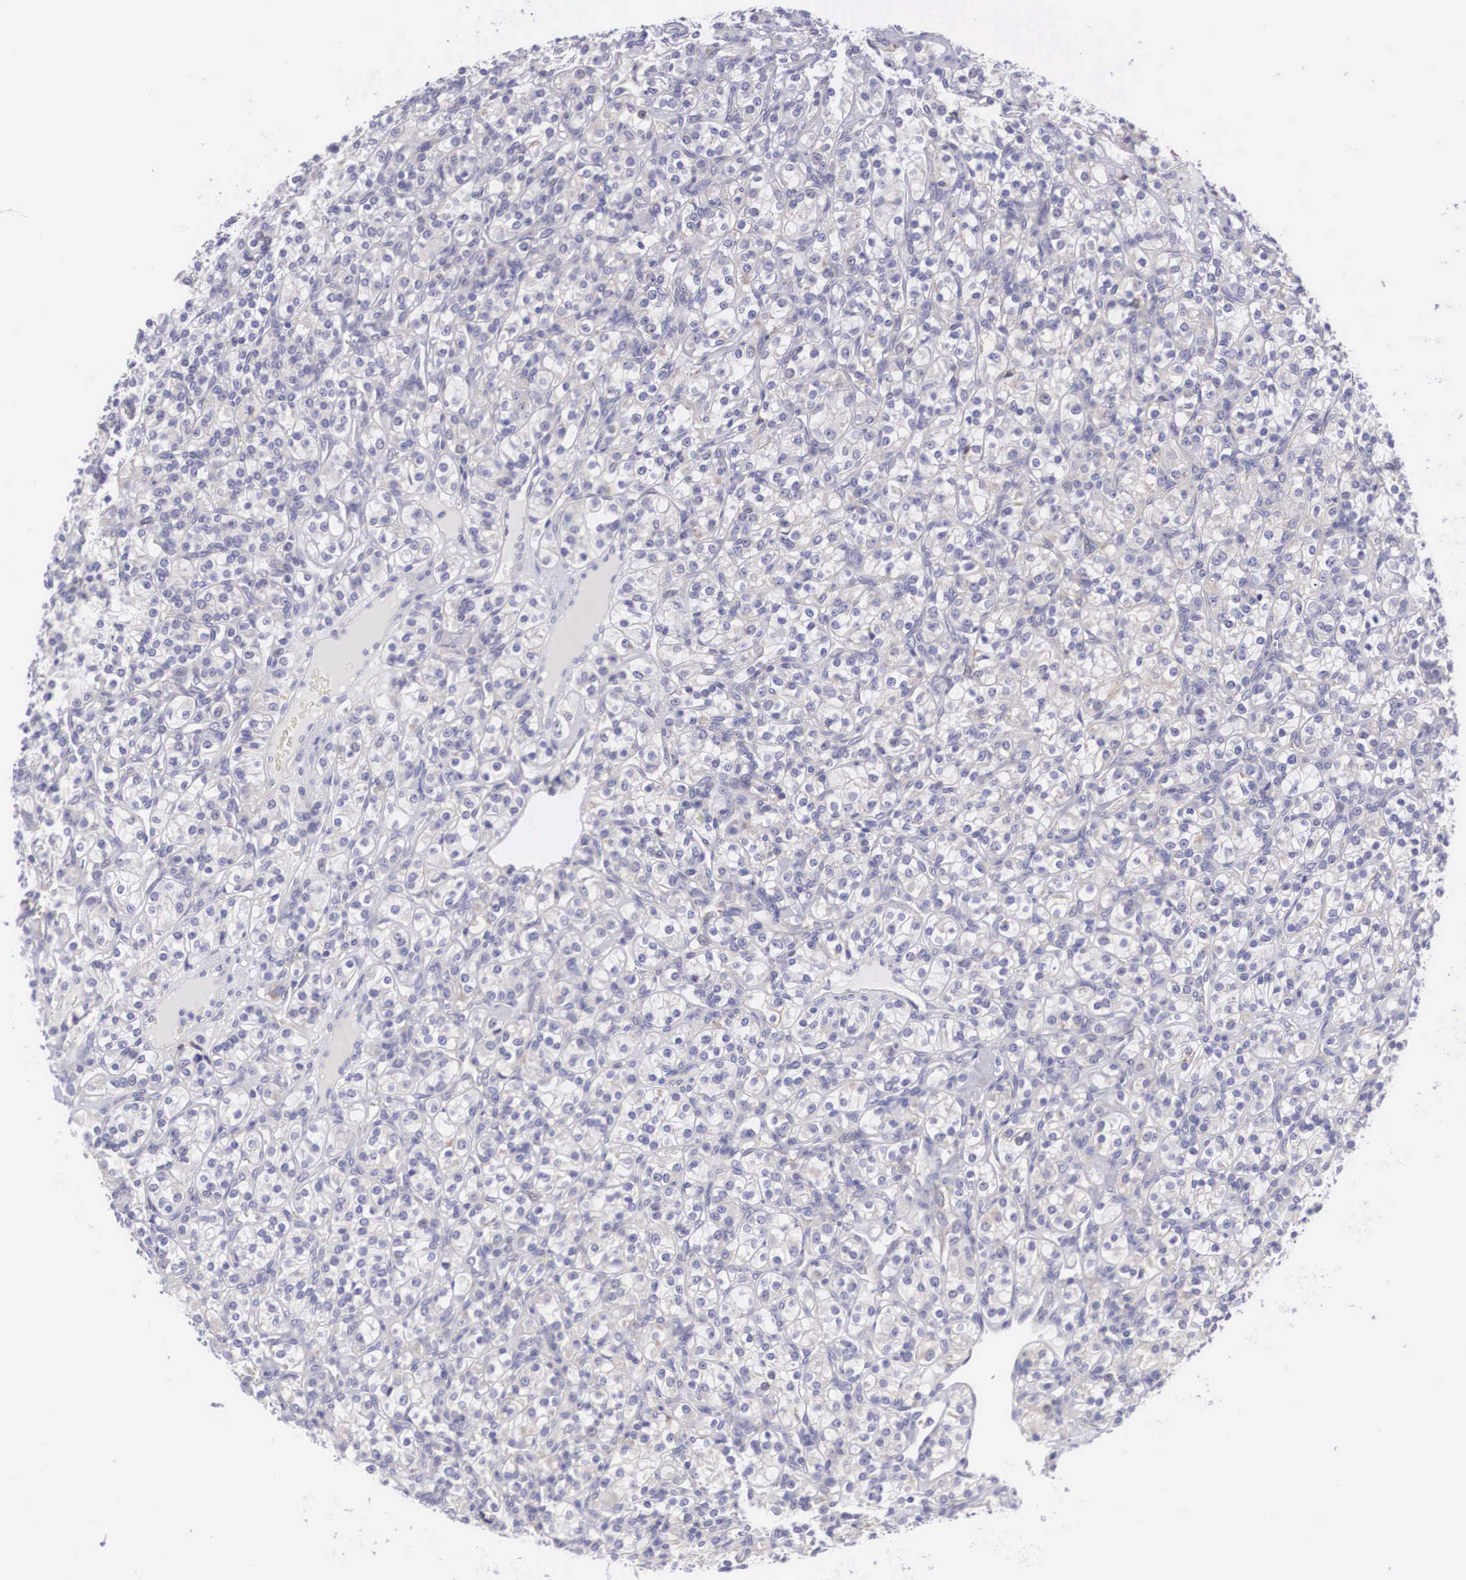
{"staining": {"intensity": "negative", "quantity": "none", "location": "none"}, "tissue": "renal cancer", "cell_type": "Tumor cells", "image_type": "cancer", "snomed": [{"axis": "morphology", "description": "Adenocarcinoma, NOS"}, {"axis": "topography", "description": "Kidney"}], "caption": "Protein analysis of renal cancer (adenocarcinoma) reveals no significant expression in tumor cells.", "gene": "TXLNG", "patient": {"sex": "male", "age": 77}}